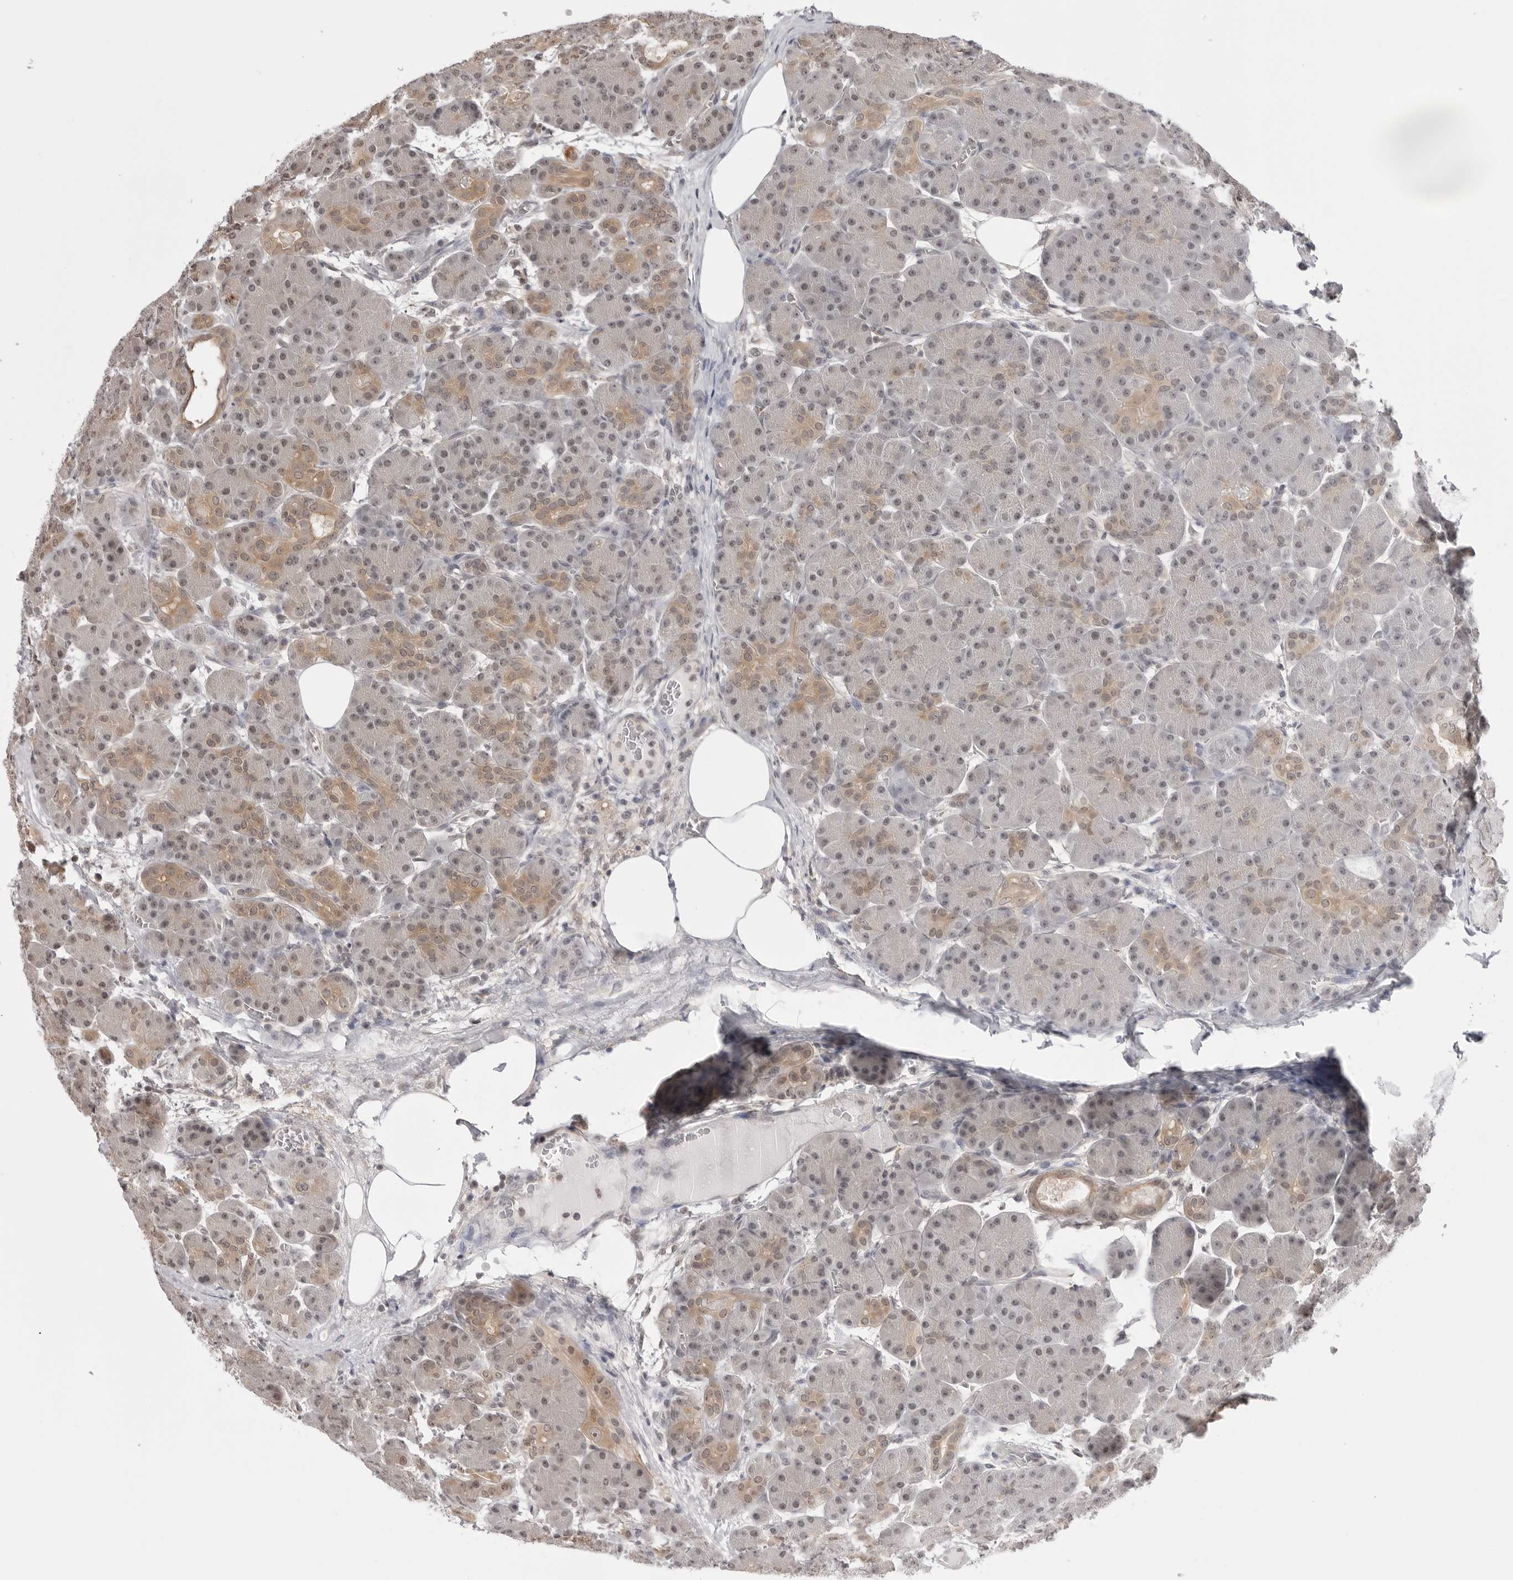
{"staining": {"intensity": "moderate", "quantity": "25%-75%", "location": "cytoplasmic/membranous,nuclear"}, "tissue": "pancreas", "cell_type": "Exocrine glandular cells", "image_type": "normal", "snomed": [{"axis": "morphology", "description": "Normal tissue, NOS"}, {"axis": "topography", "description": "Pancreas"}], "caption": "Protein staining by immunohistochemistry (IHC) demonstrates moderate cytoplasmic/membranous,nuclear positivity in approximately 25%-75% of exocrine glandular cells in benign pancreas. (brown staining indicates protein expression, while blue staining denotes nuclei).", "gene": "YWHAG", "patient": {"sex": "male", "age": 63}}